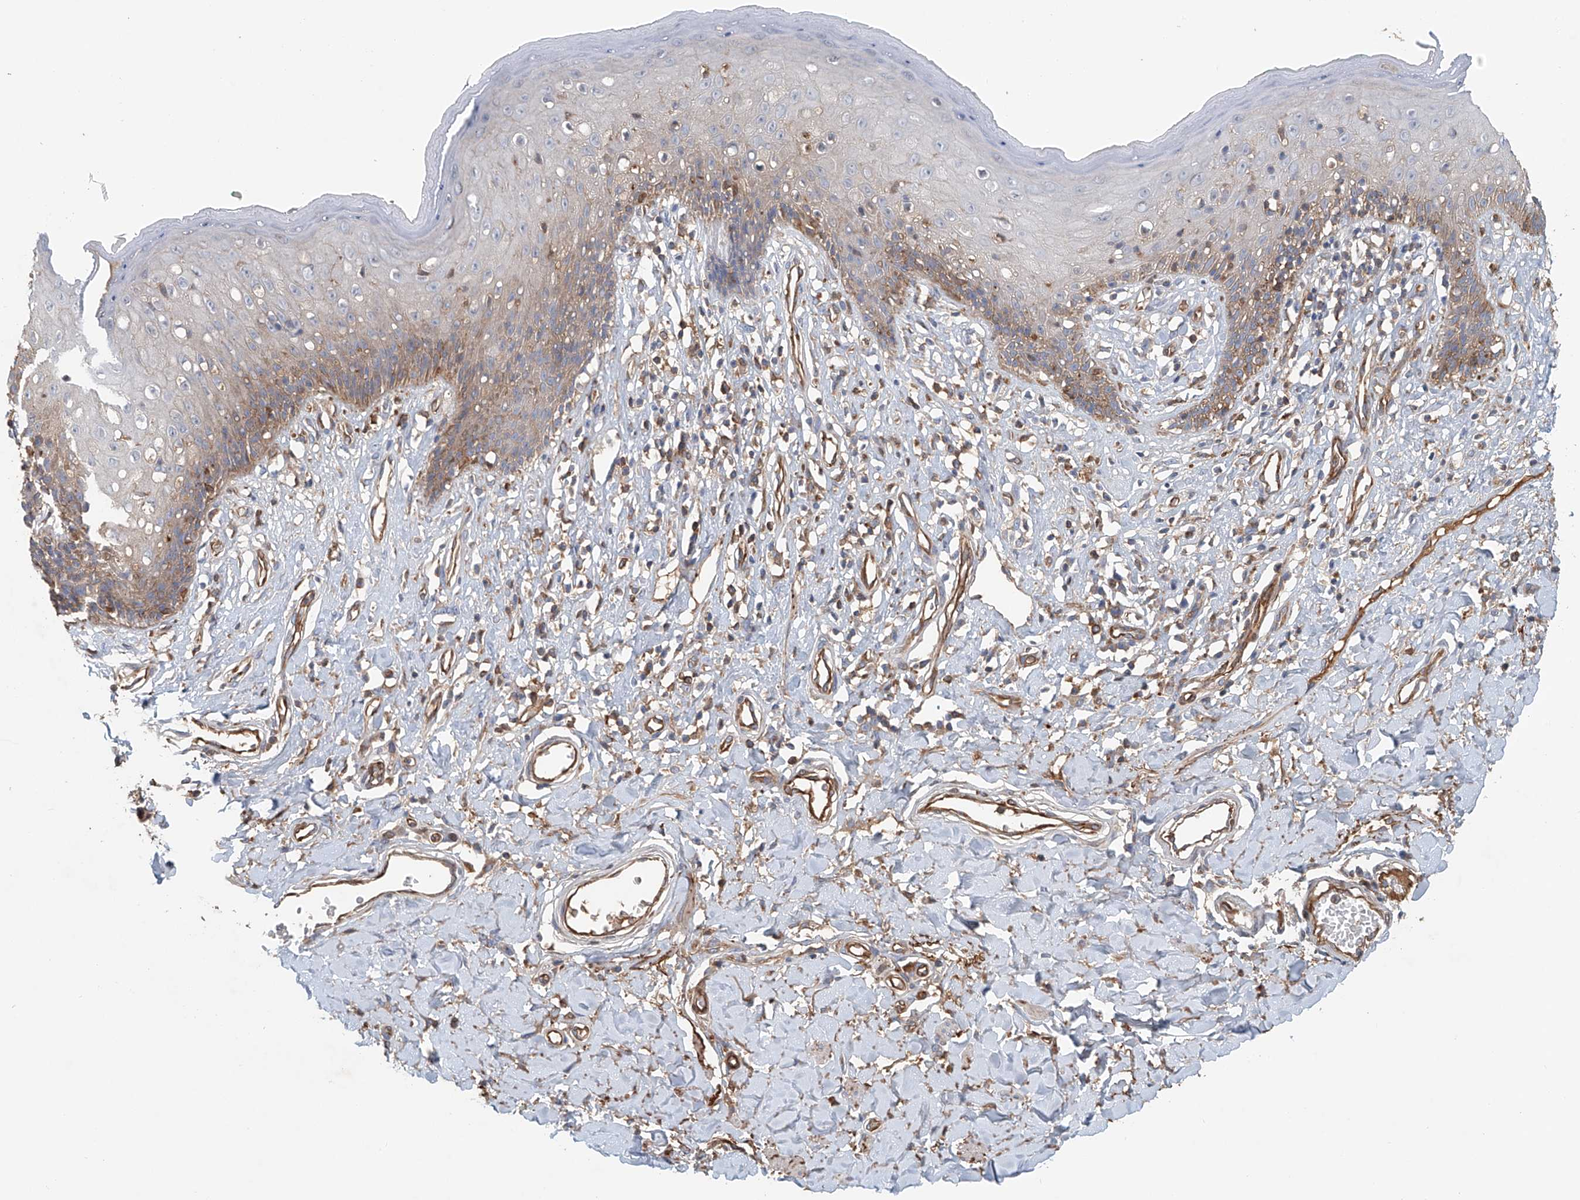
{"staining": {"intensity": "moderate", "quantity": "<25%", "location": "cytoplasmic/membranous"}, "tissue": "skin", "cell_type": "Epidermal cells", "image_type": "normal", "snomed": [{"axis": "morphology", "description": "Normal tissue, NOS"}, {"axis": "morphology", "description": "Squamous cell carcinoma, NOS"}, {"axis": "topography", "description": "Vulva"}], "caption": "IHC (DAB) staining of benign skin displays moderate cytoplasmic/membranous protein staining in about <25% of epidermal cells. Using DAB (brown) and hematoxylin (blue) stains, captured at high magnification using brightfield microscopy.", "gene": "FRYL", "patient": {"sex": "female", "age": 85}}